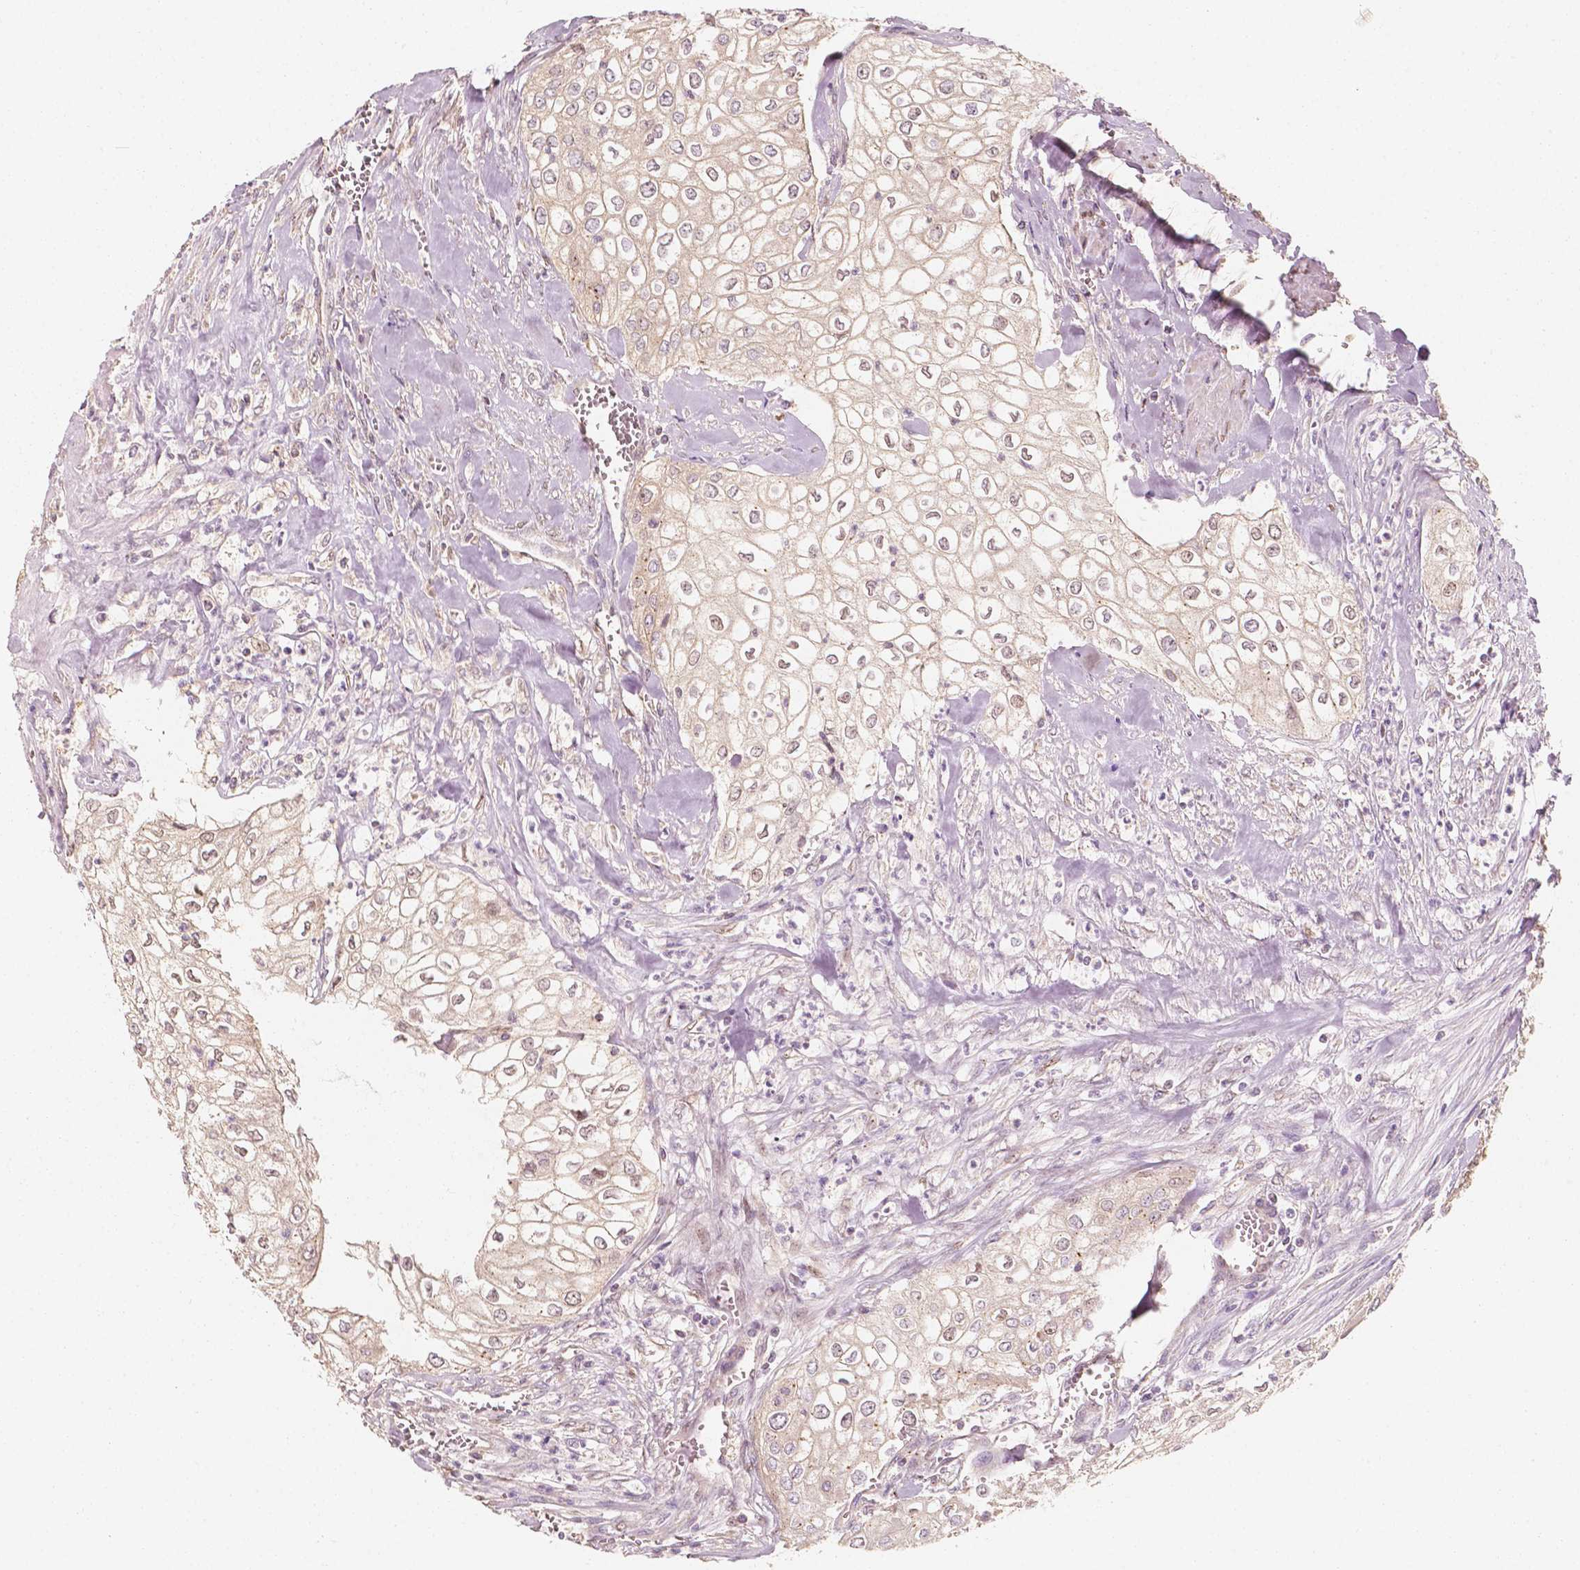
{"staining": {"intensity": "negative", "quantity": "none", "location": "none"}, "tissue": "urothelial cancer", "cell_type": "Tumor cells", "image_type": "cancer", "snomed": [{"axis": "morphology", "description": "Urothelial carcinoma, High grade"}, {"axis": "topography", "description": "Urinary bladder"}], "caption": "An immunohistochemistry (IHC) photomicrograph of high-grade urothelial carcinoma is shown. There is no staining in tumor cells of high-grade urothelial carcinoma.", "gene": "TBC1D17", "patient": {"sex": "male", "age": 62}}